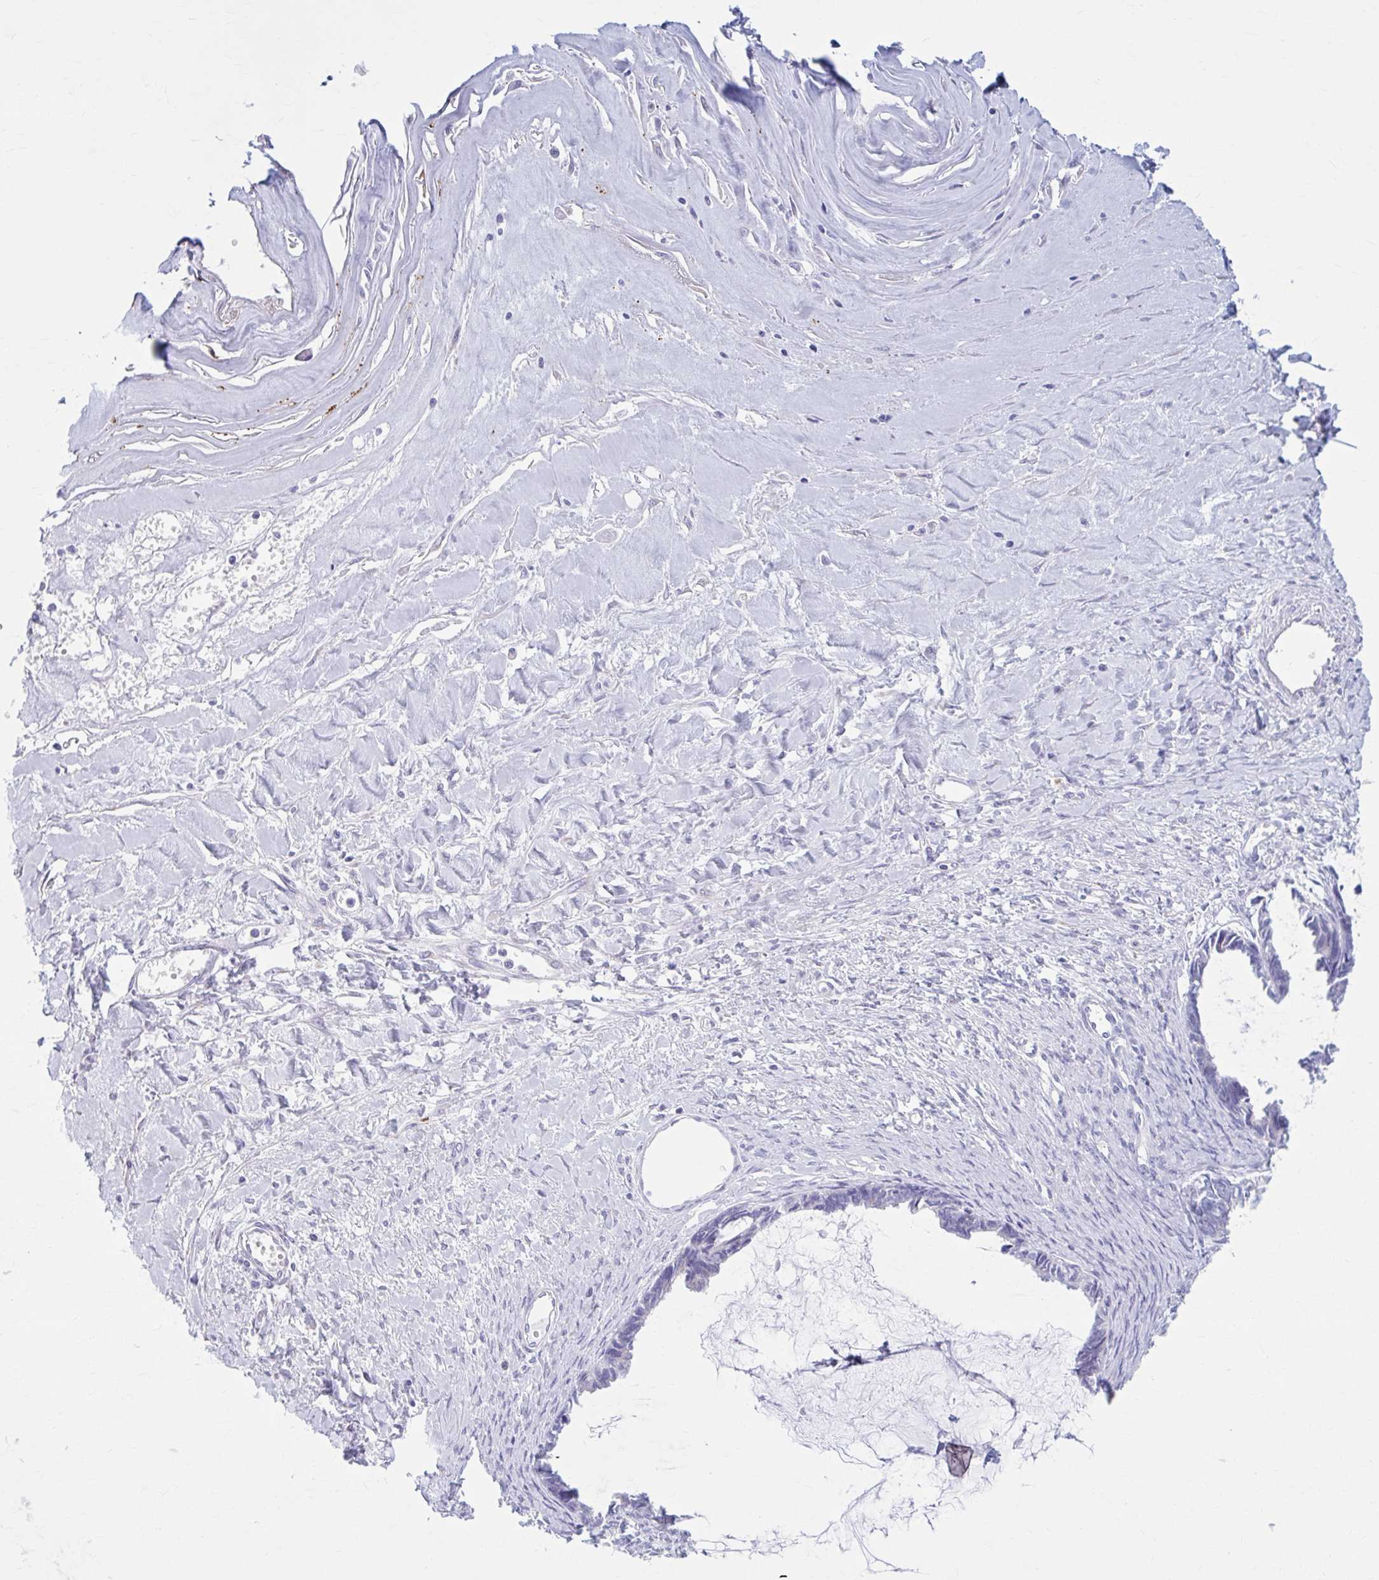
{"staining": {"intensity": "negative", "quantity": "none", "location": "none"}, "tissue": "ovarian cancer", "cell_type": "Tumor cells", "image_type": "cancer", "snomed": [{"axis": "morphology", "description": "Cystadenocarcinoma, mucinous, NOS"}, {"axis": "topography", "description": "Ovary"}], "caption": "Photomicrograph shows no significant protein positivity in tumor cells of ovarian mucinous cystadenocarcinoma.", "gene": "KCNE2", "patient": {"sex": "female", "age": 61}}